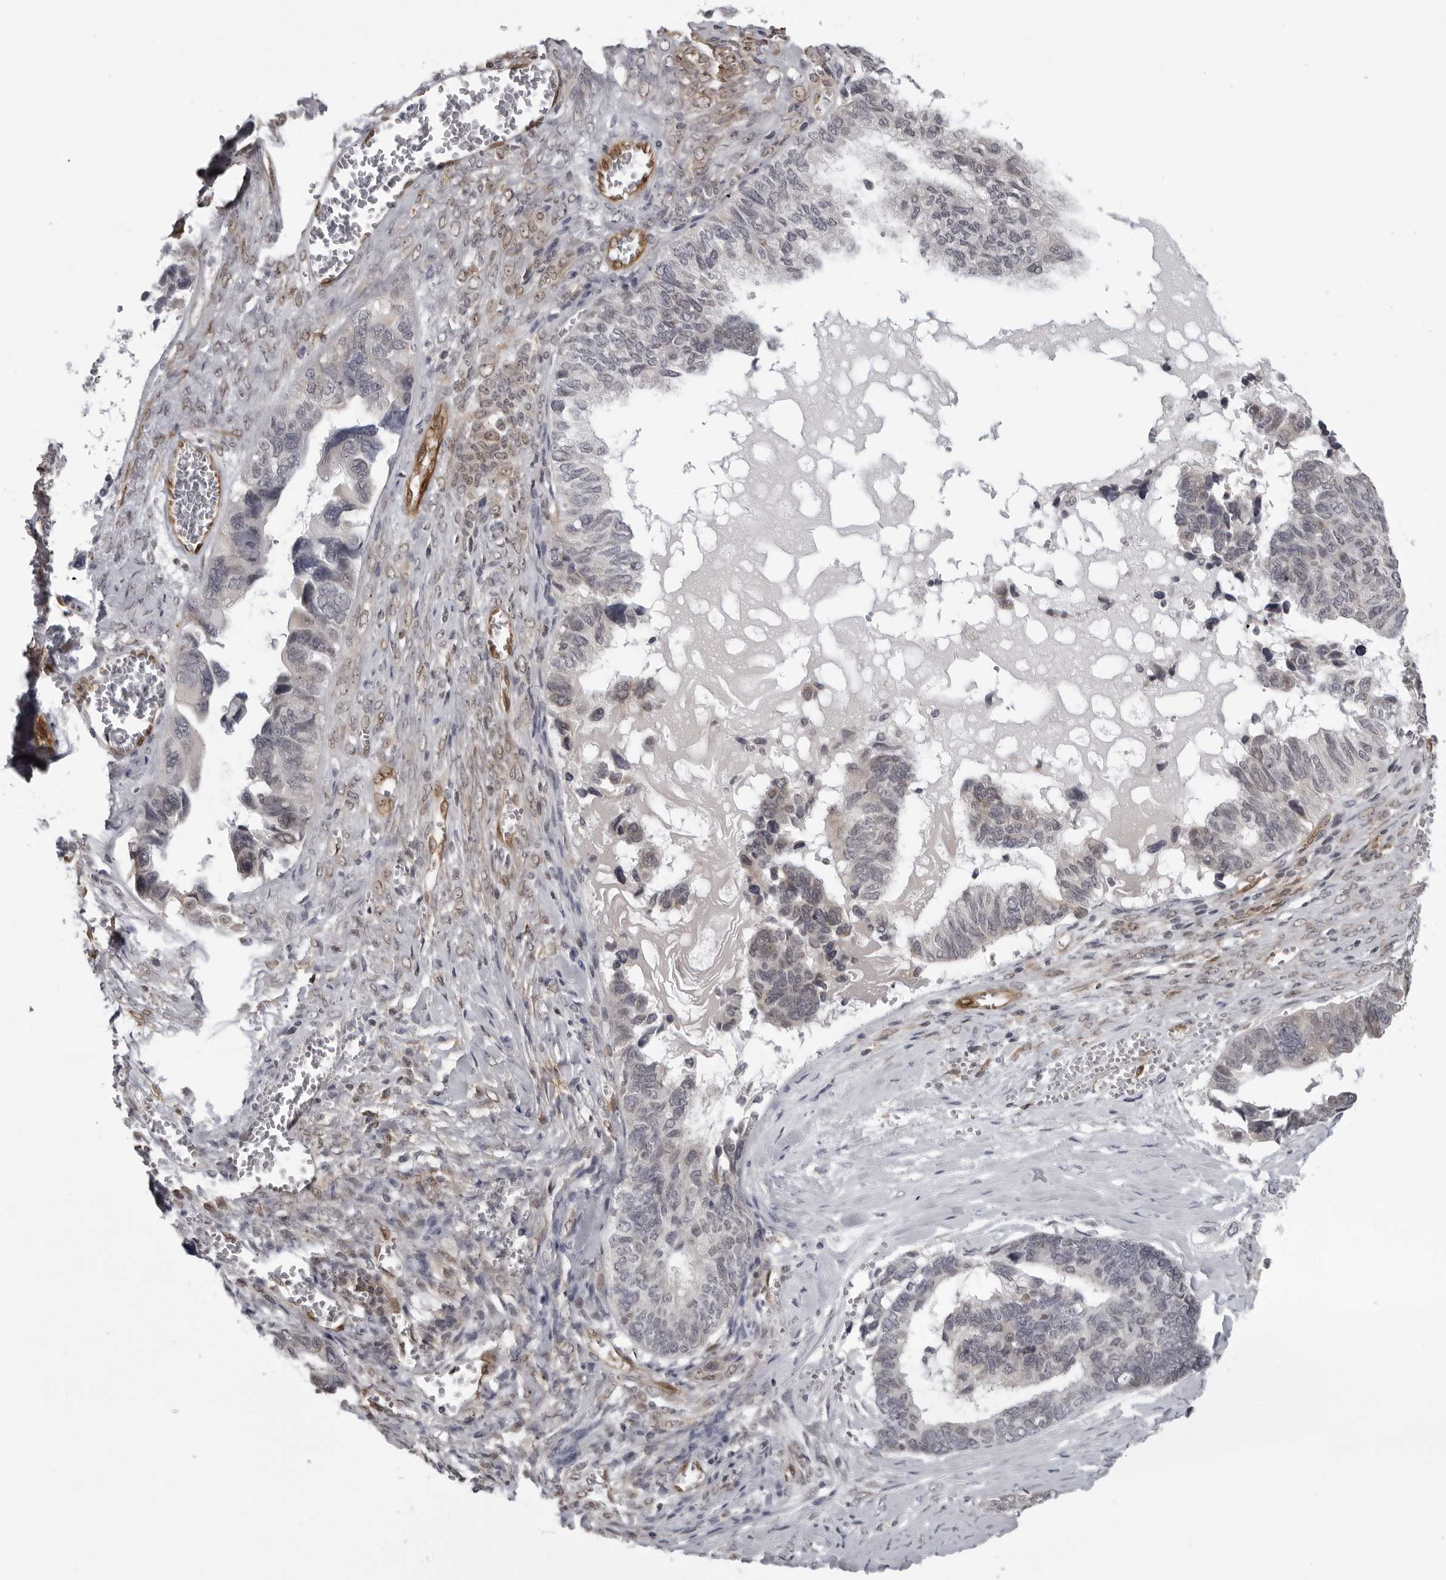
{"staining": {"intensity": "weak", "quantity": "25%-75%", "location": "nuclear"}, "tissue": "ovarian cancer", "cell_type": "Tumor cells", "image_type": "cancer", "snomed": [{"axis": "morphology", "description": "Cystadenocarcinoma, serous, NOS"}, {"axis": "topography", "description": "Ovary"}], "caption": "IHC (DAB) staining of ovarian serous cystadenocarcinoma exhibits weak nuclear protein staining in about 25%-75% of tumor cells. (DAB IHC, brown staining for protein, blue staining for nuclei).", "gene": "MAPK12", "patient": {"sex": "female", "age": 79}}